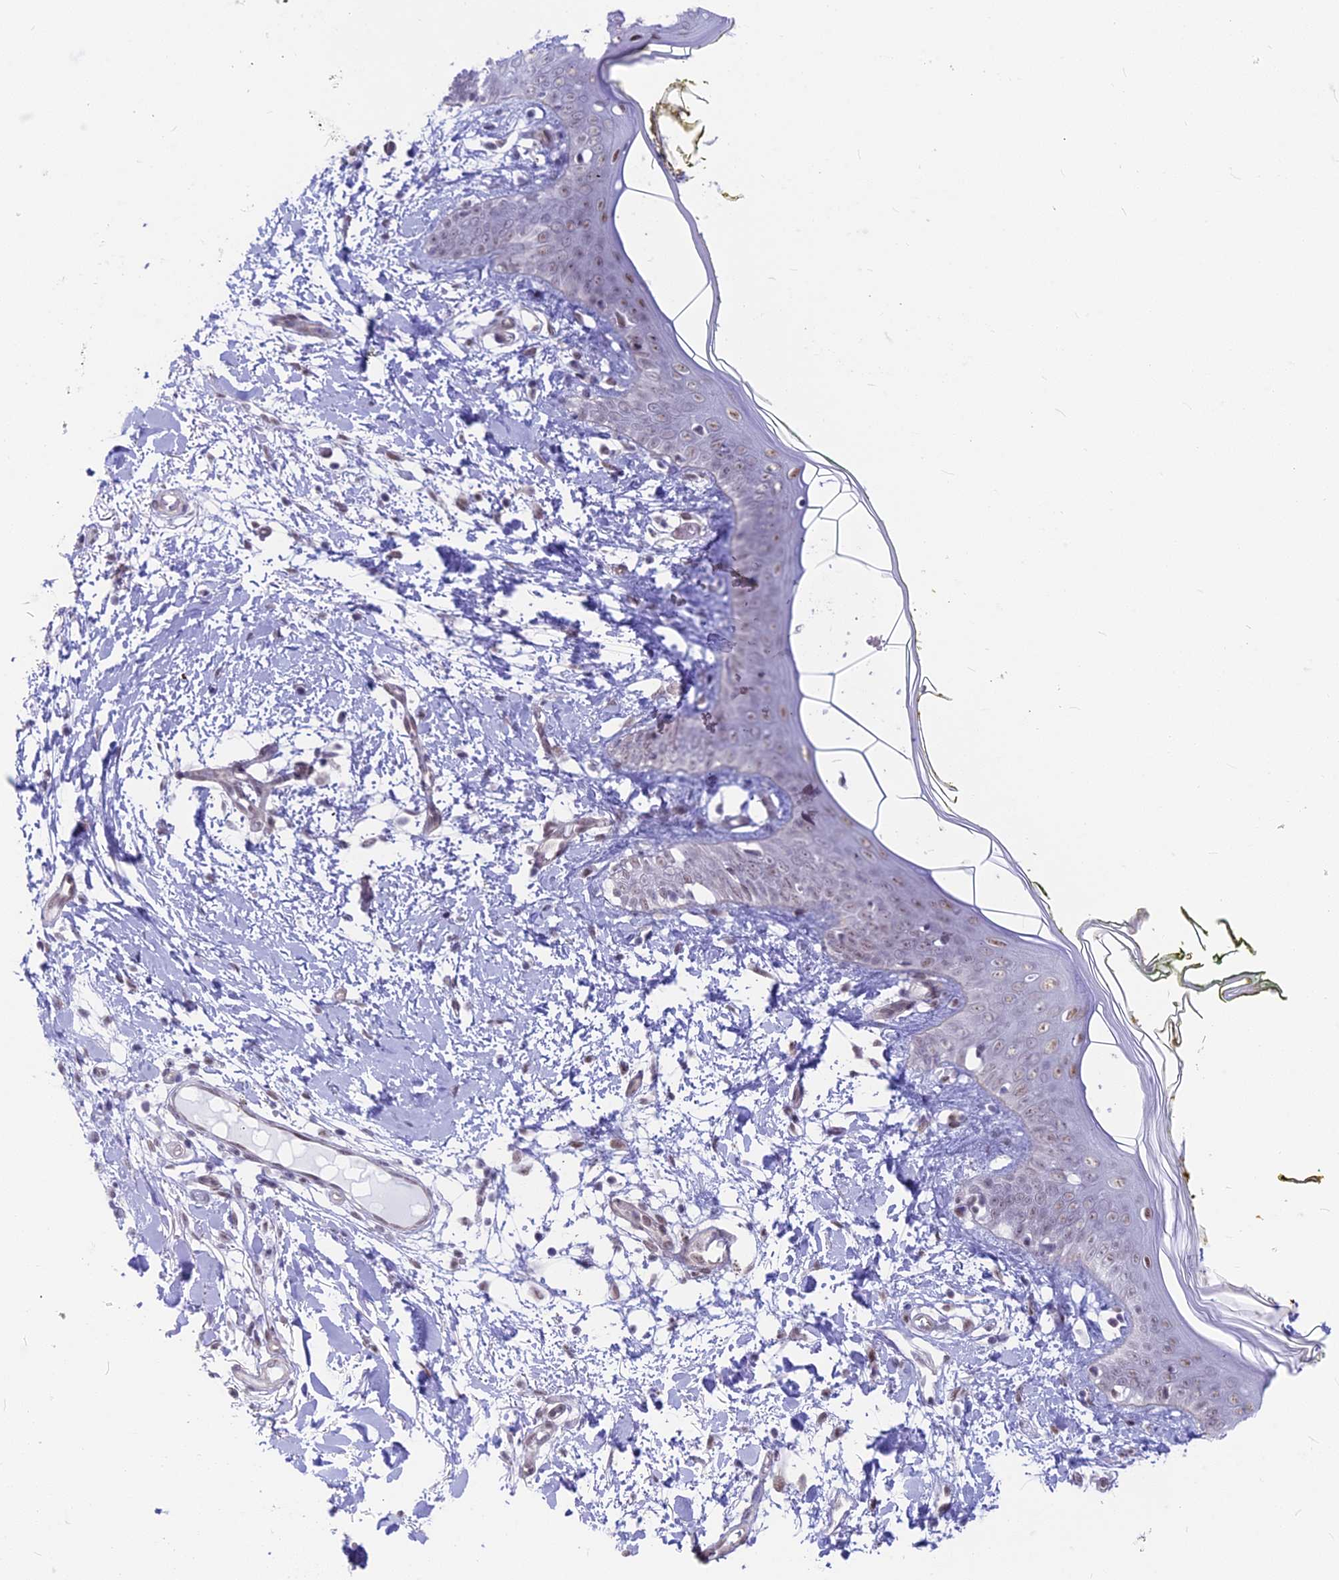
{"staining": {"intensity": "weak", "quantity": ">75%", "location": "nuclear"}, "tissue": "skin", "cell_type": "Fibroblasts", "image_type": "normal", "snomed": [{"axis": "morphology", "description": "Normal tissue, NOS"}, {"axis": "topography", "description": "Skin"}], "caption": "Protein staining shows weak nuclear staining in approximately >75% of fibroblasts in unremarkable skin.", "gene": "SRSF5", "patient": {"sex": "female", "age": 34}}